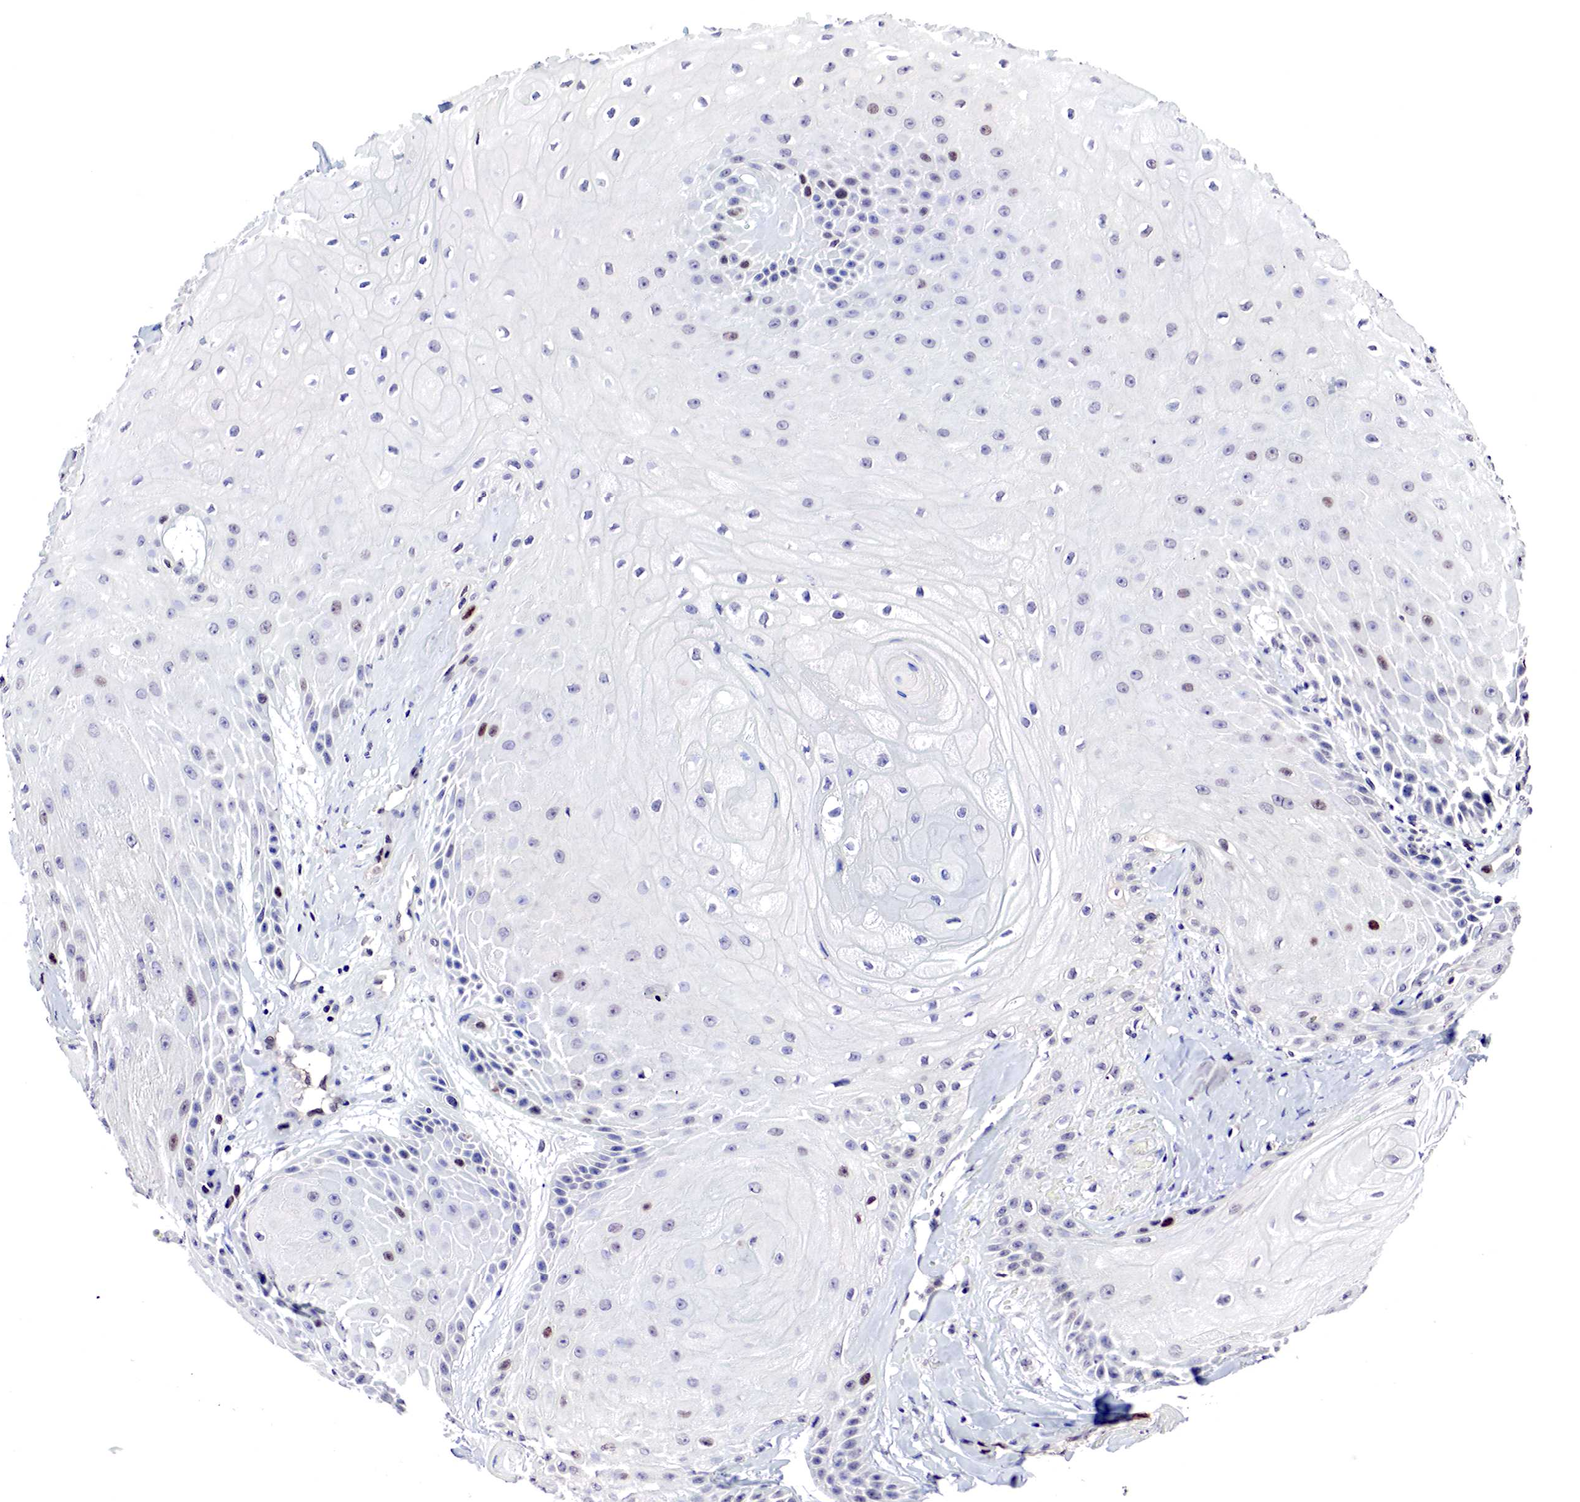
{"staining": {"intensity": "moderate", "quantity": "<25%", "location": "nuclear"}, "tissue": "skin cancer", "cell_type": "Tumor cells", "image_type": "cancer", "snomed": [{"axis": "morphology", "description": "Squamous cell carcinoma, NOS"}, {"axis": "topography", "description": "Skin"}], "caption": "Human squamous cell carcinoma (skin) stained with a brown dye demonstrates moderate nuclear positive positivity in about <25% of tumor cells.", "gene": "DACH2", "patient": {"sex": "male", "age": 57}}